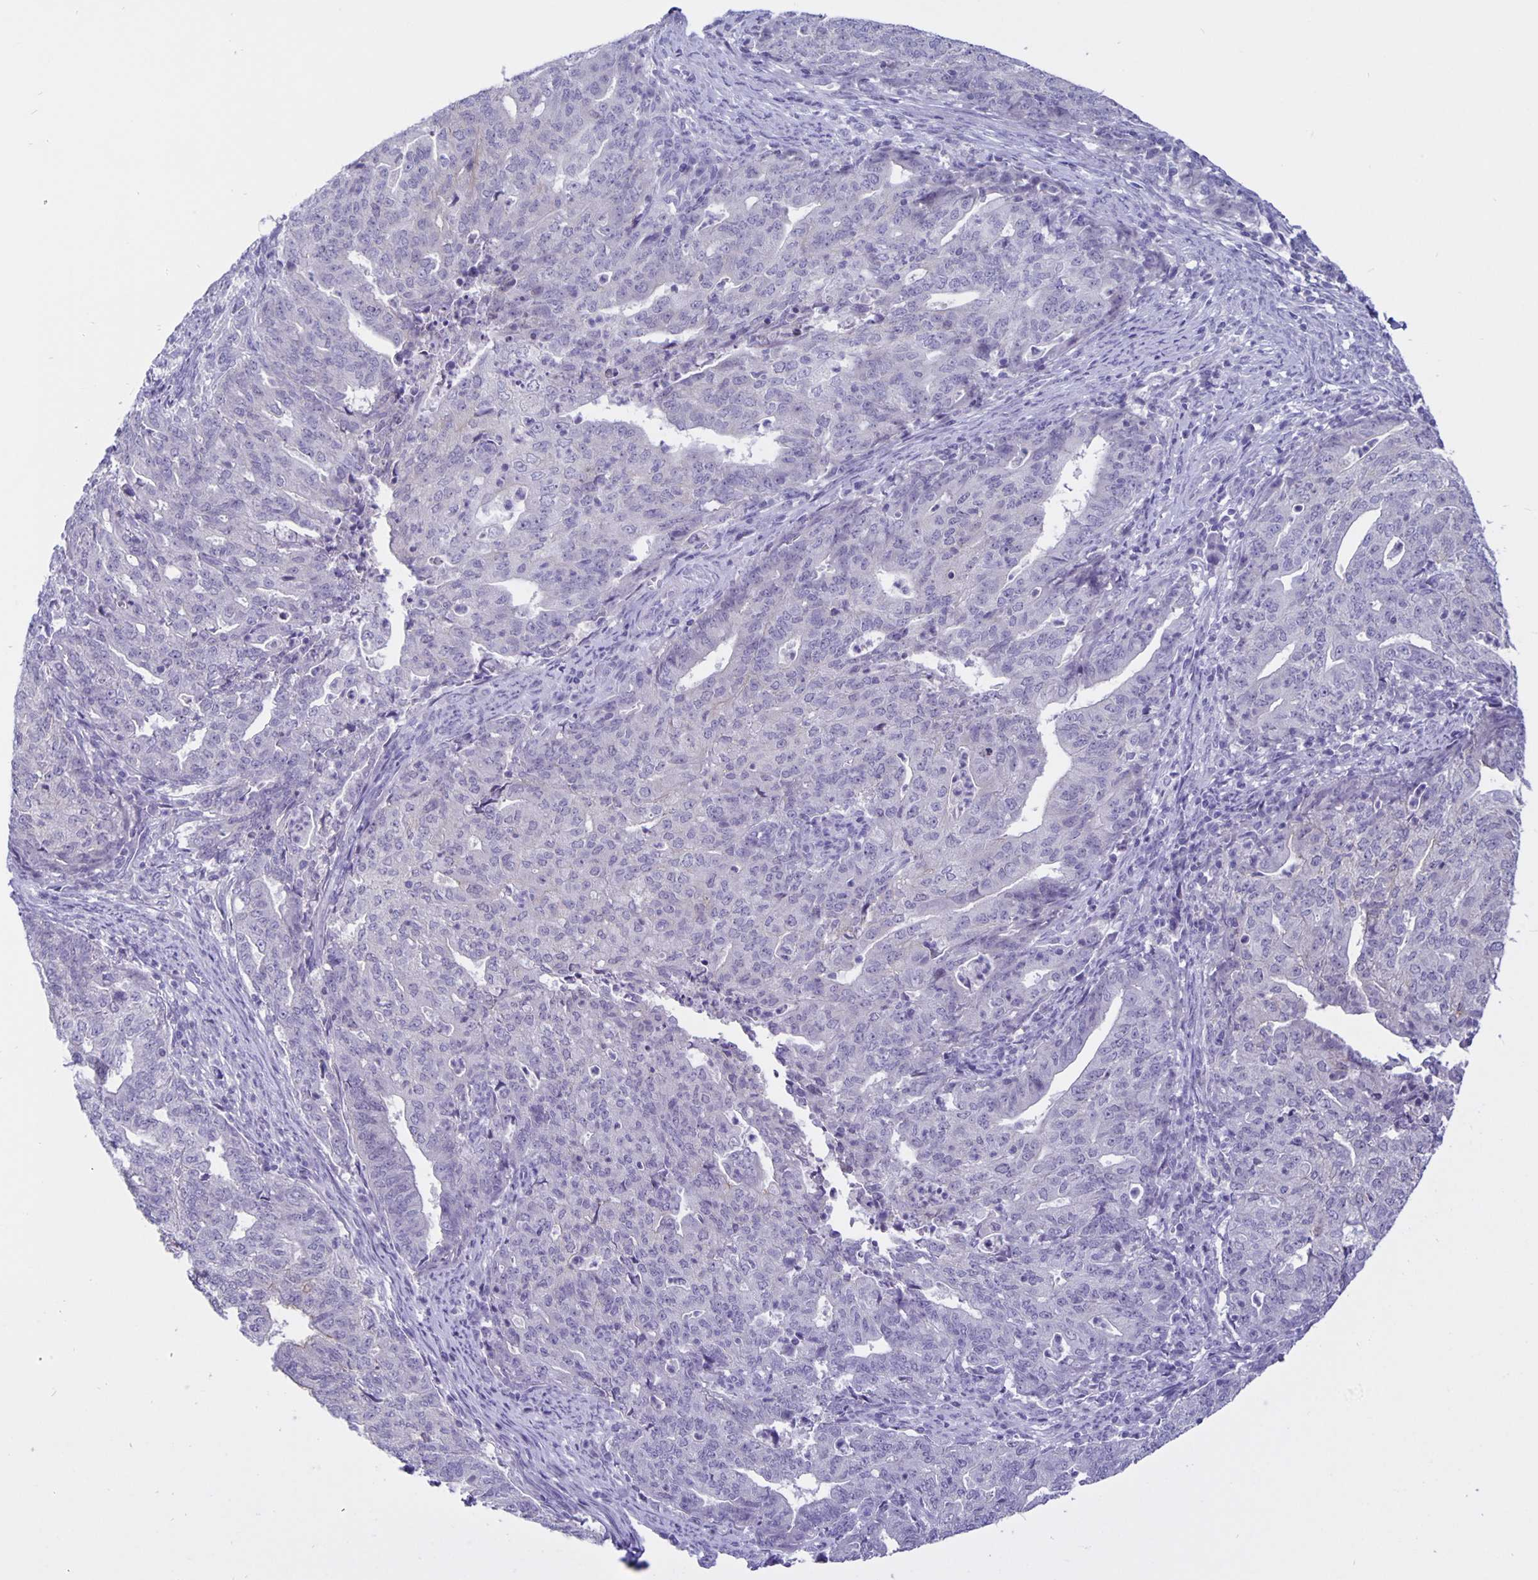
{"staining": {"intensity": "negative", "quantity": "none", "location": "none"}, "tissue": "endometrial cancer", "cell_type": "Tumor cells", "image_type": "cancer", "snomed": [{"axis": "morphology", "description": "Adenocarcinoma, NOS"}, {"axis": "topography", "description": "Endometrium"}], "caption": "A high-resolution image shows immunohistochemistry staining of endometrial cancer (adenocarcinoma), which exhibits no significant expression in tumor cells. (DAB IHC with hematoxylin counter stain).", "gene": "ERMN", "patient": {"sex": "female", "age": 82}}